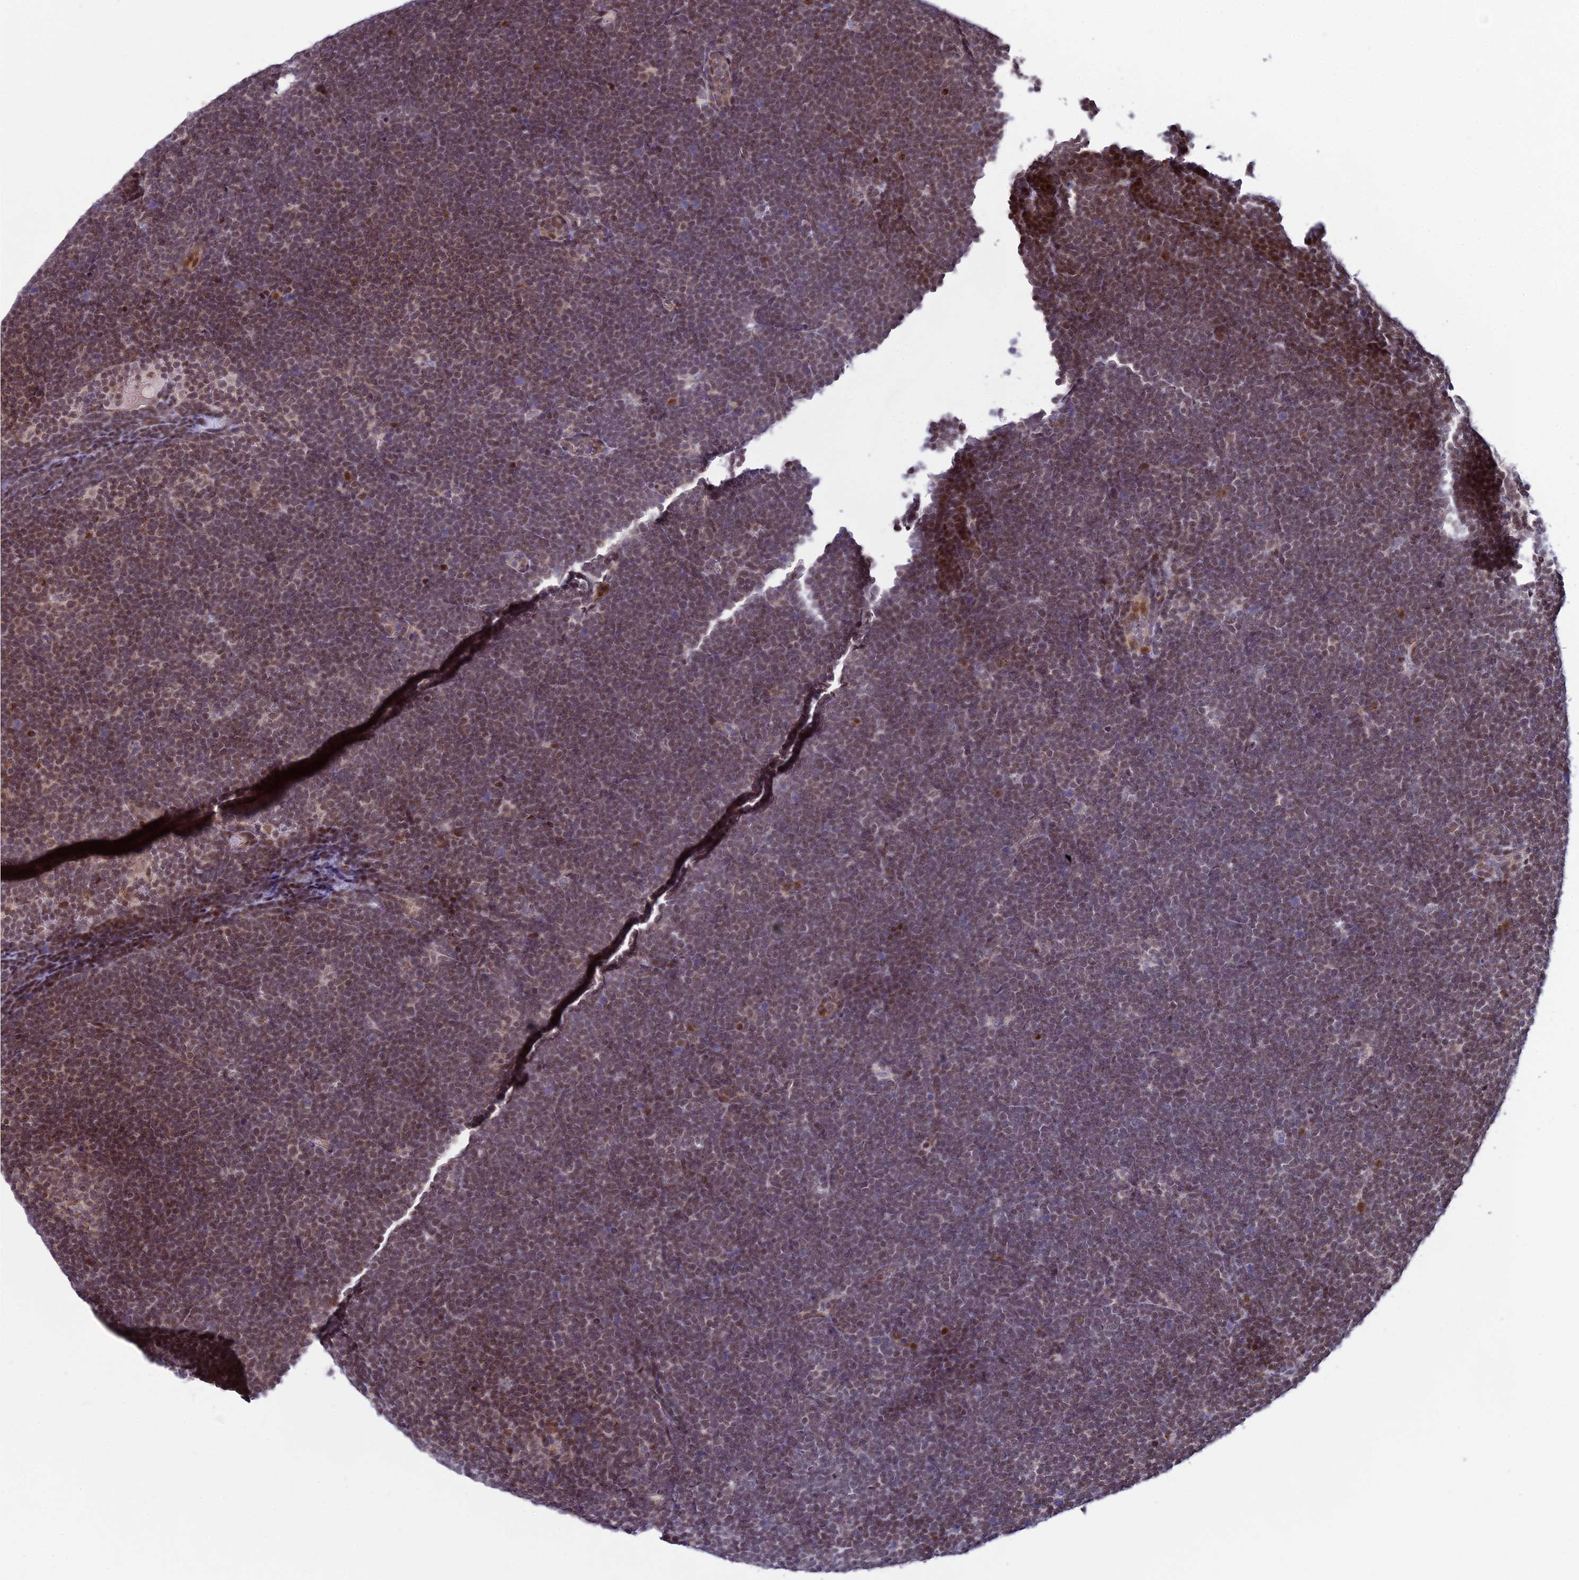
{"staining": {"intensity": "moderate", "quantity": "25%-75%", "location": "nuclear"}, "tissue": "lymphoma", "cell_type": "Tumor cells", "image_type": "cancer", "snomed": [{"axis": "morphology", "description": "Malignant lymphoma, non-Hodgkin's type, High grade"}, {"axis": "topography", "description": "Lymph node"}], "caption": "Immunohistochemistry staining of malignant lymphoma, non-Hodgkin's type (high-grade), which displays medium levels of moderate nuclear staining in approximately 25%-75% of tumor cells indicating moderate nuclear protein positivity. The staining was performed using DAB (3,3'-diaminobenzidine) (brown) for protein detection and nuclei were counterstained in hematoxylin (blue).", "gene": "CIB3", "patient": {"sex": "male", "age": 13}}